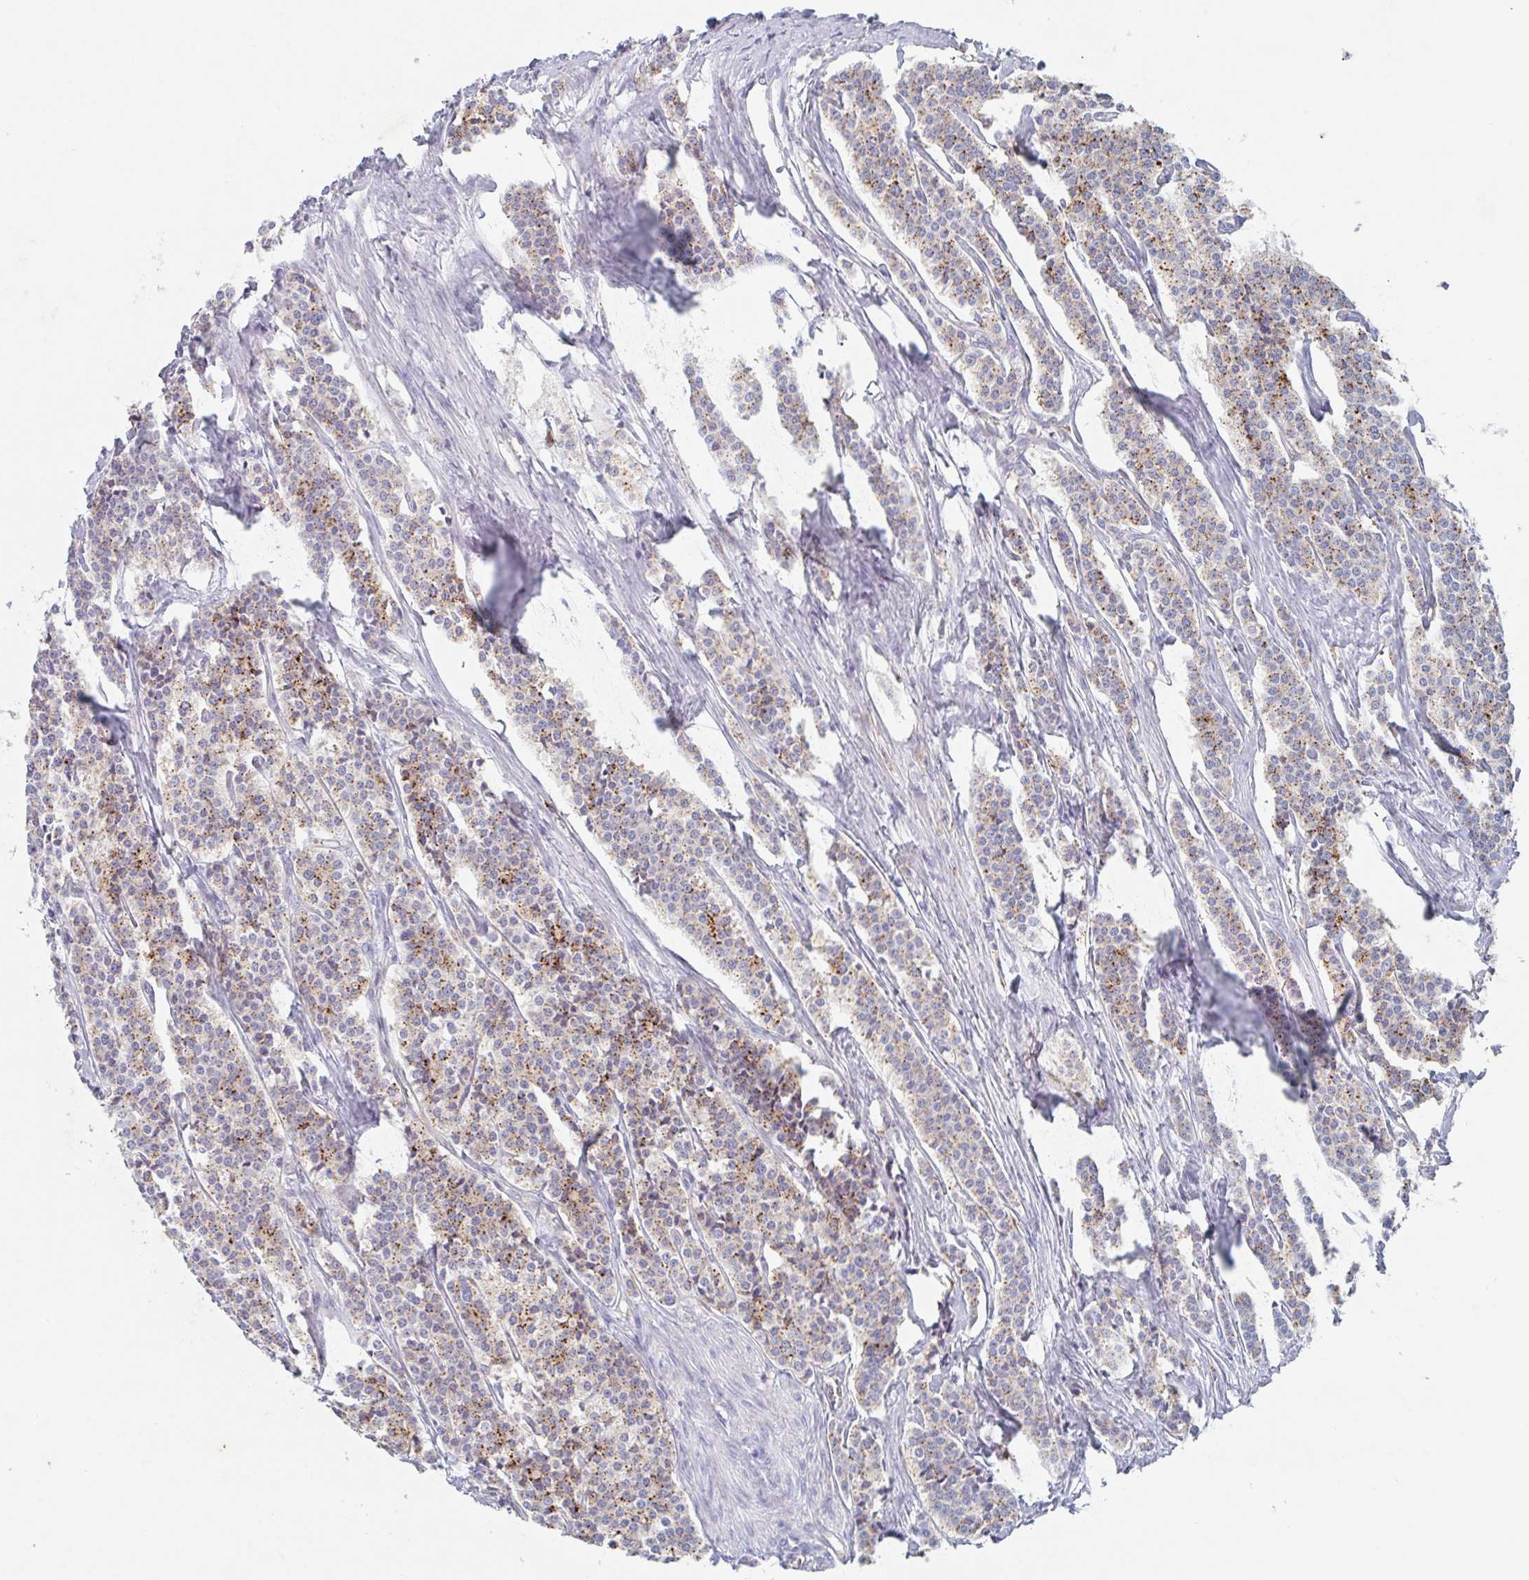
{"staining": {"intensity": "moderate", "quantity": ">75%", "location": "cytoplasmic/membranous"}, "tissue": "carcinoid", "cell_type": "Tumor cells", "image_type": "cancer", "snomed": [{"axis": "morphology", "description": "Carcinoid, malignant, NOS"}, {"axis": "topography", "description": "Small intestine"}], "caption": "Tumor cells demonstrate medium levels of moderate cytoplasmic/membranous expression in about >75% of cells in carcinoid.", "gene": "MANBA", "patient": {"sex": "male", "age": 63}}